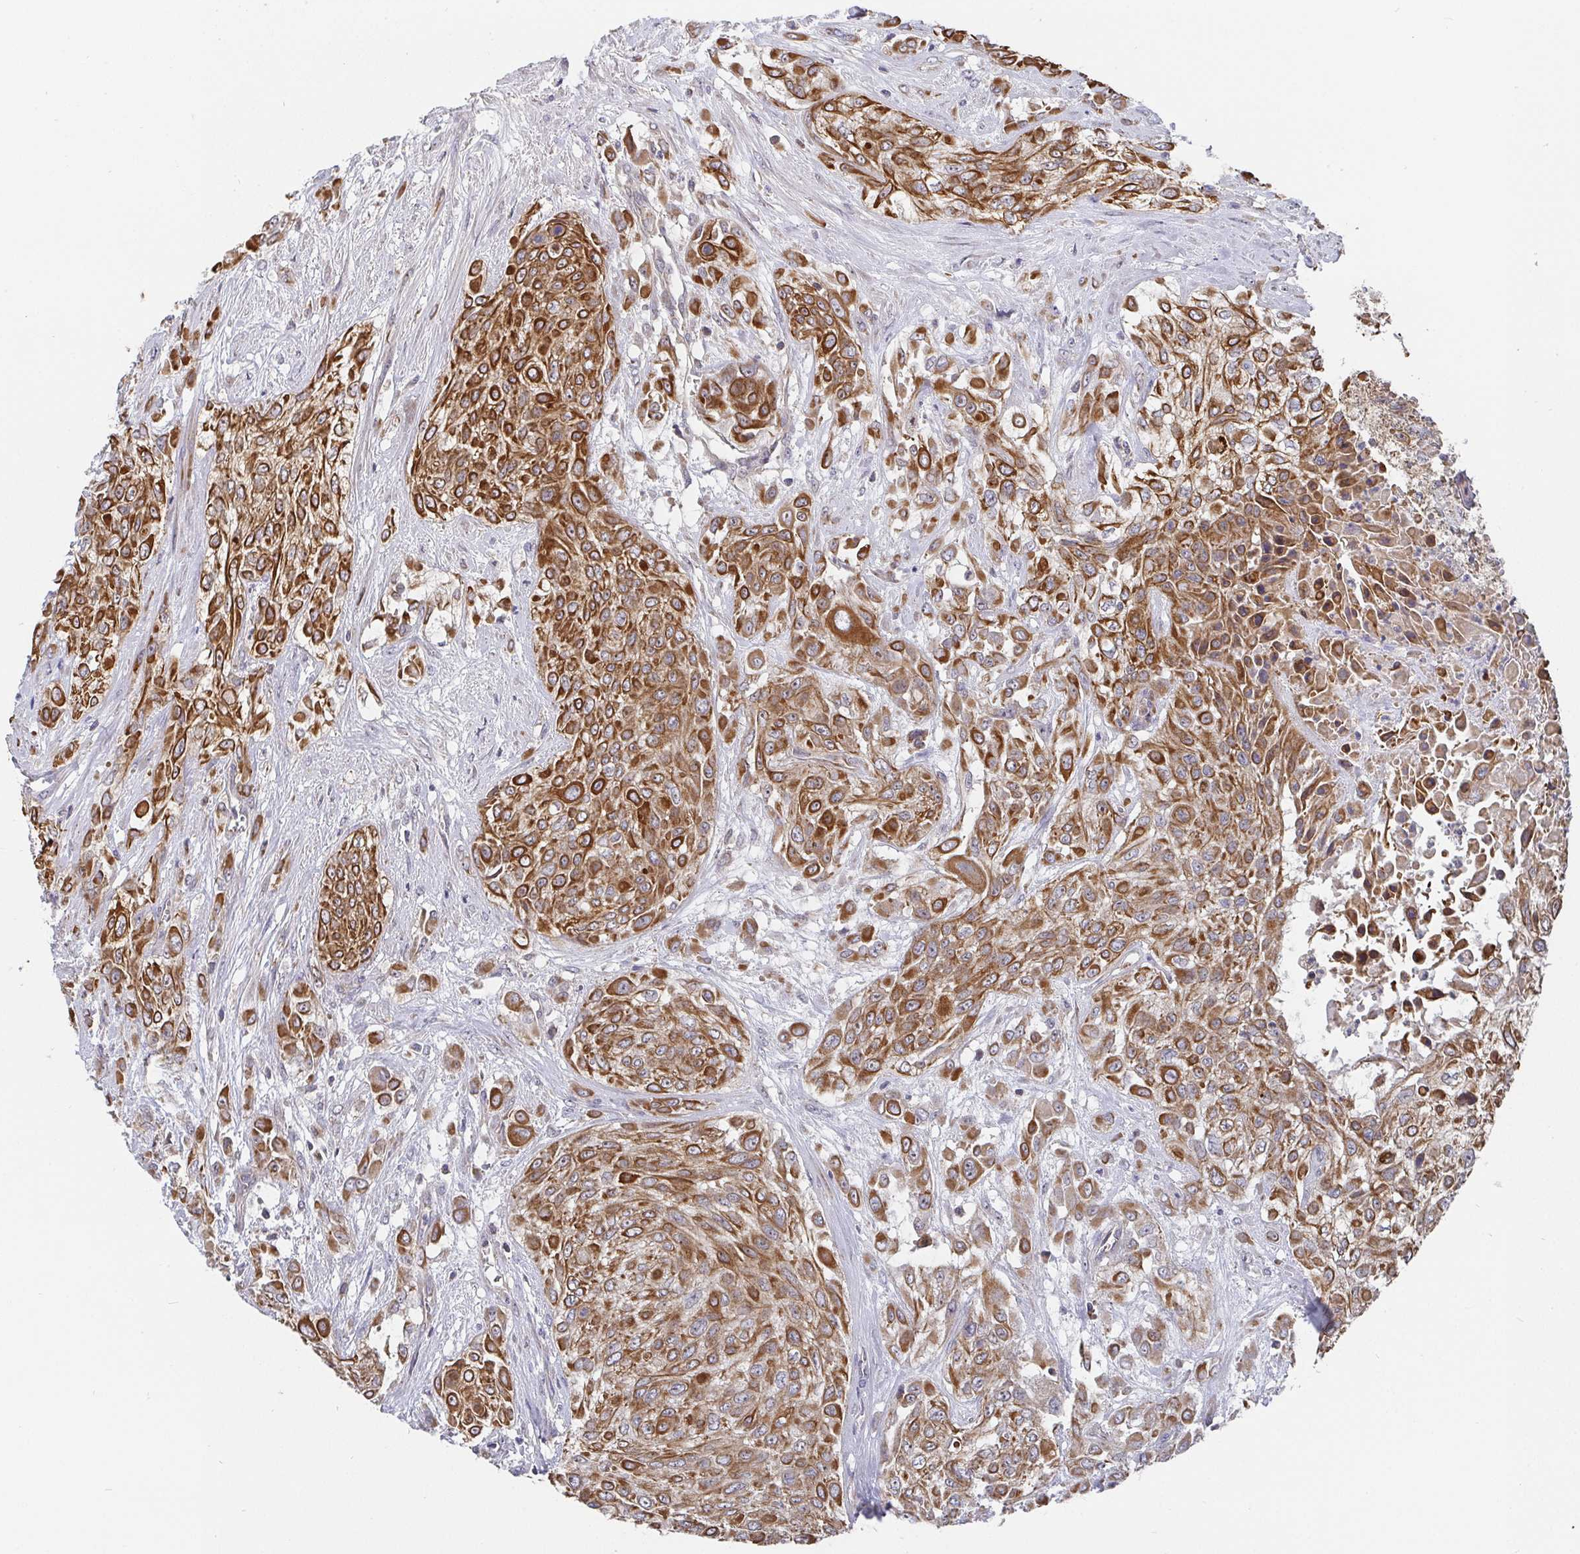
{"staining": {"intensity": "strong", "quantity": ">75%", "location": "cytoplasmic/membranous"}, "tissue": "urothelial cancer", "cell_type": "Tumor cells", "image_type": "cancer", "snomed": [{"axis": "morphology", "description": "Urothelial carcinoma, High grade"}, {"axis": "topography", "description": "Urinary bladder"}], "caption": "Immunohistochemistry of human urothelial carcinoma (high-grade) shows high levels of strong cytoplasmic/membranous positivity in about >75% of tumor cells.", "gene": "PDF", "patient": {"sex": "male", "age": 57}}